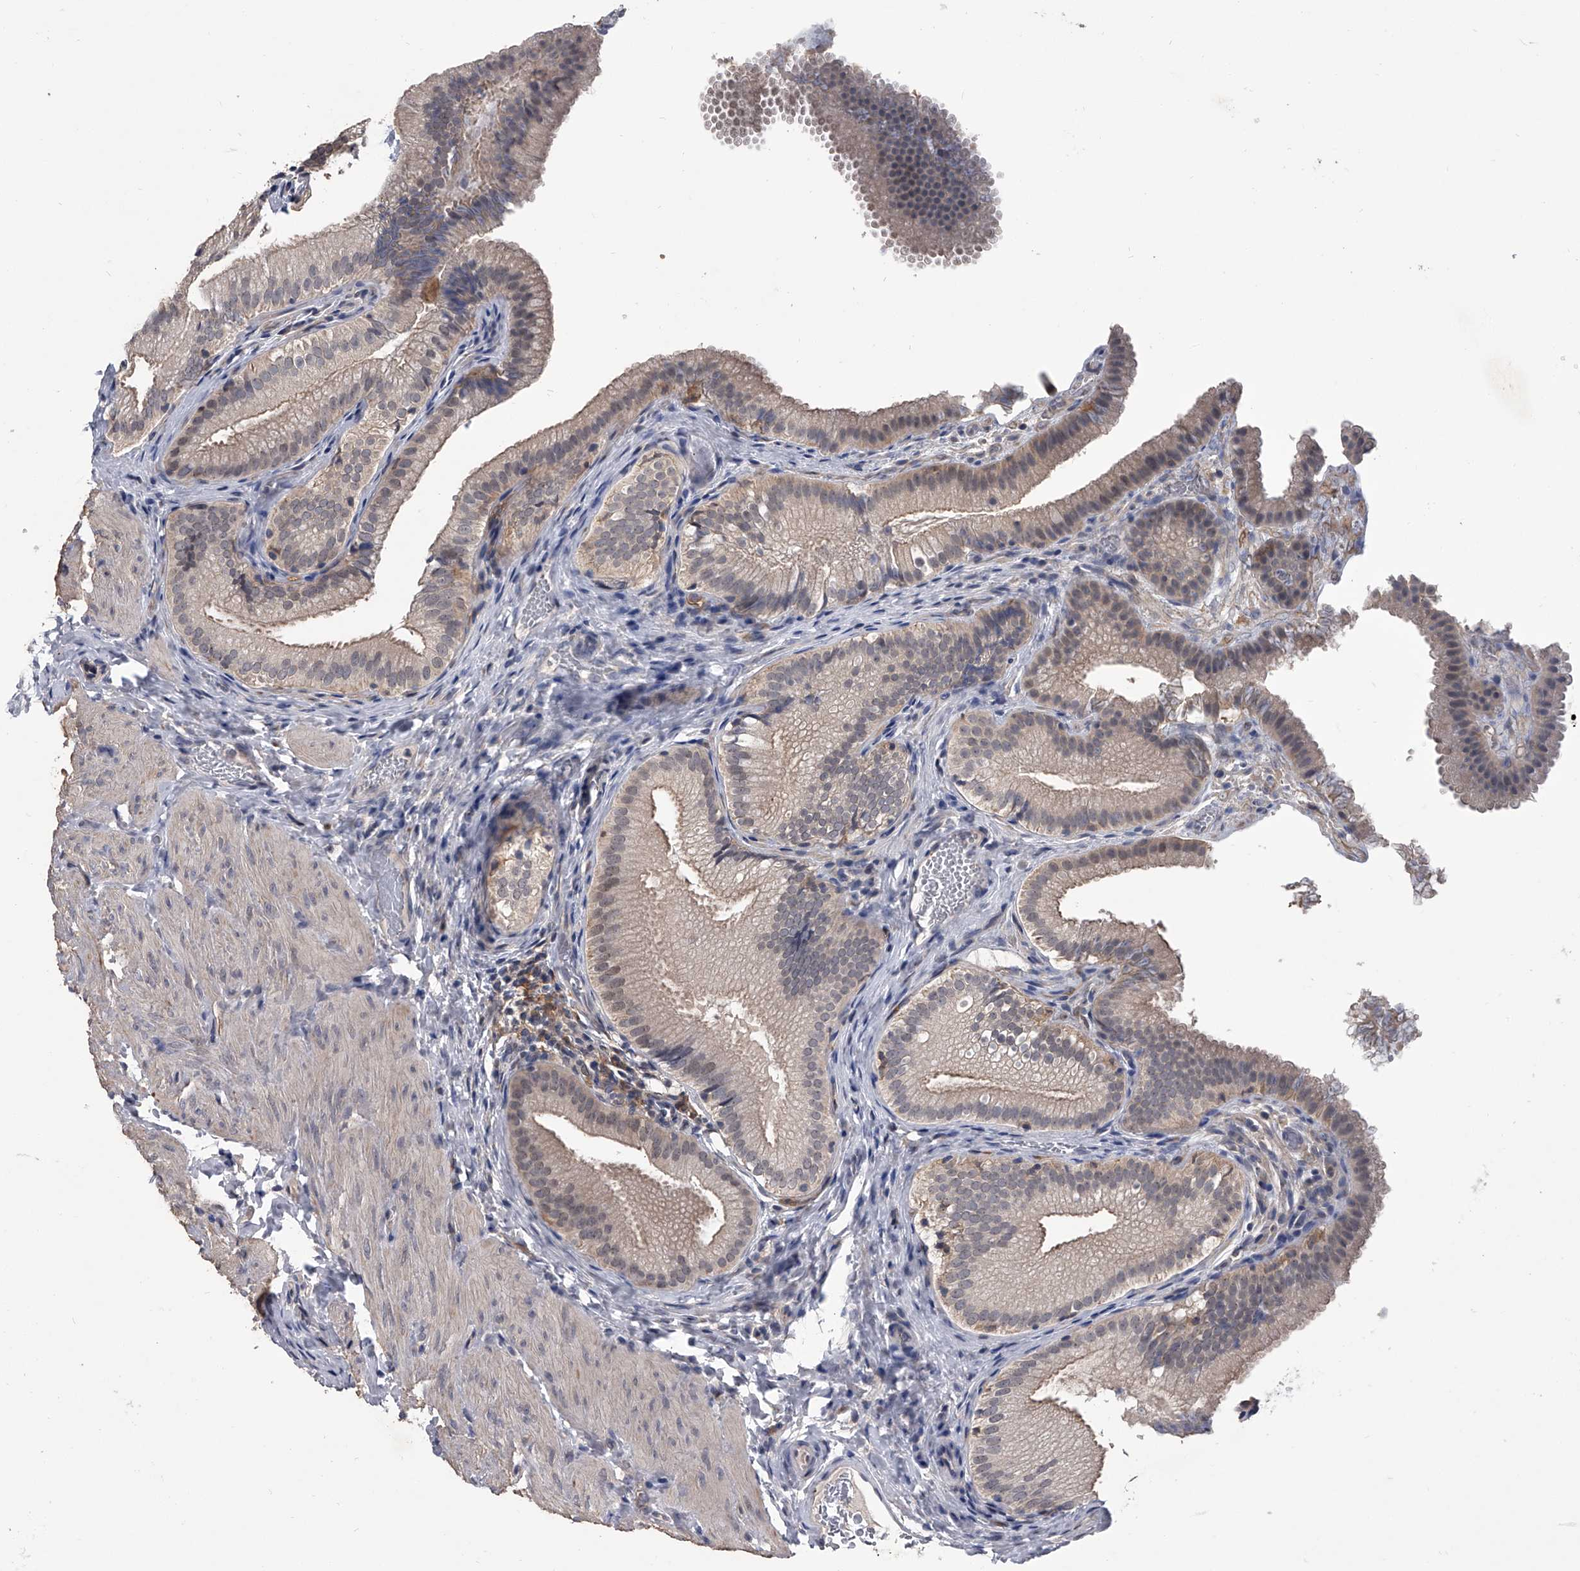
{"staining": {"intensity": "weak", "quantity": ">75%", "location": "cytoplasmic/membranous"}, "tissue": "gallbladder", "cell_type": "Glandular cells", "image_type": "normal", "snomed": [{"axis": "morphology", "description": "Normal tissue, NOS"}, {"axis": "topography", "description": "Gallbladder"}], "caption": "High-power microscopy captured an immunohistochemistry micrograph of benign gallbladder, revealing weak cytoplasmic/membranous positivity in approximately >75% of glandular cells. The staining was performed using DAB, with brown indicating positive protein expression. Nuclei are stained blue with hematoxylin.", "gene": "MAP4K3", "patient": {"sex": "female", "age": 30}}